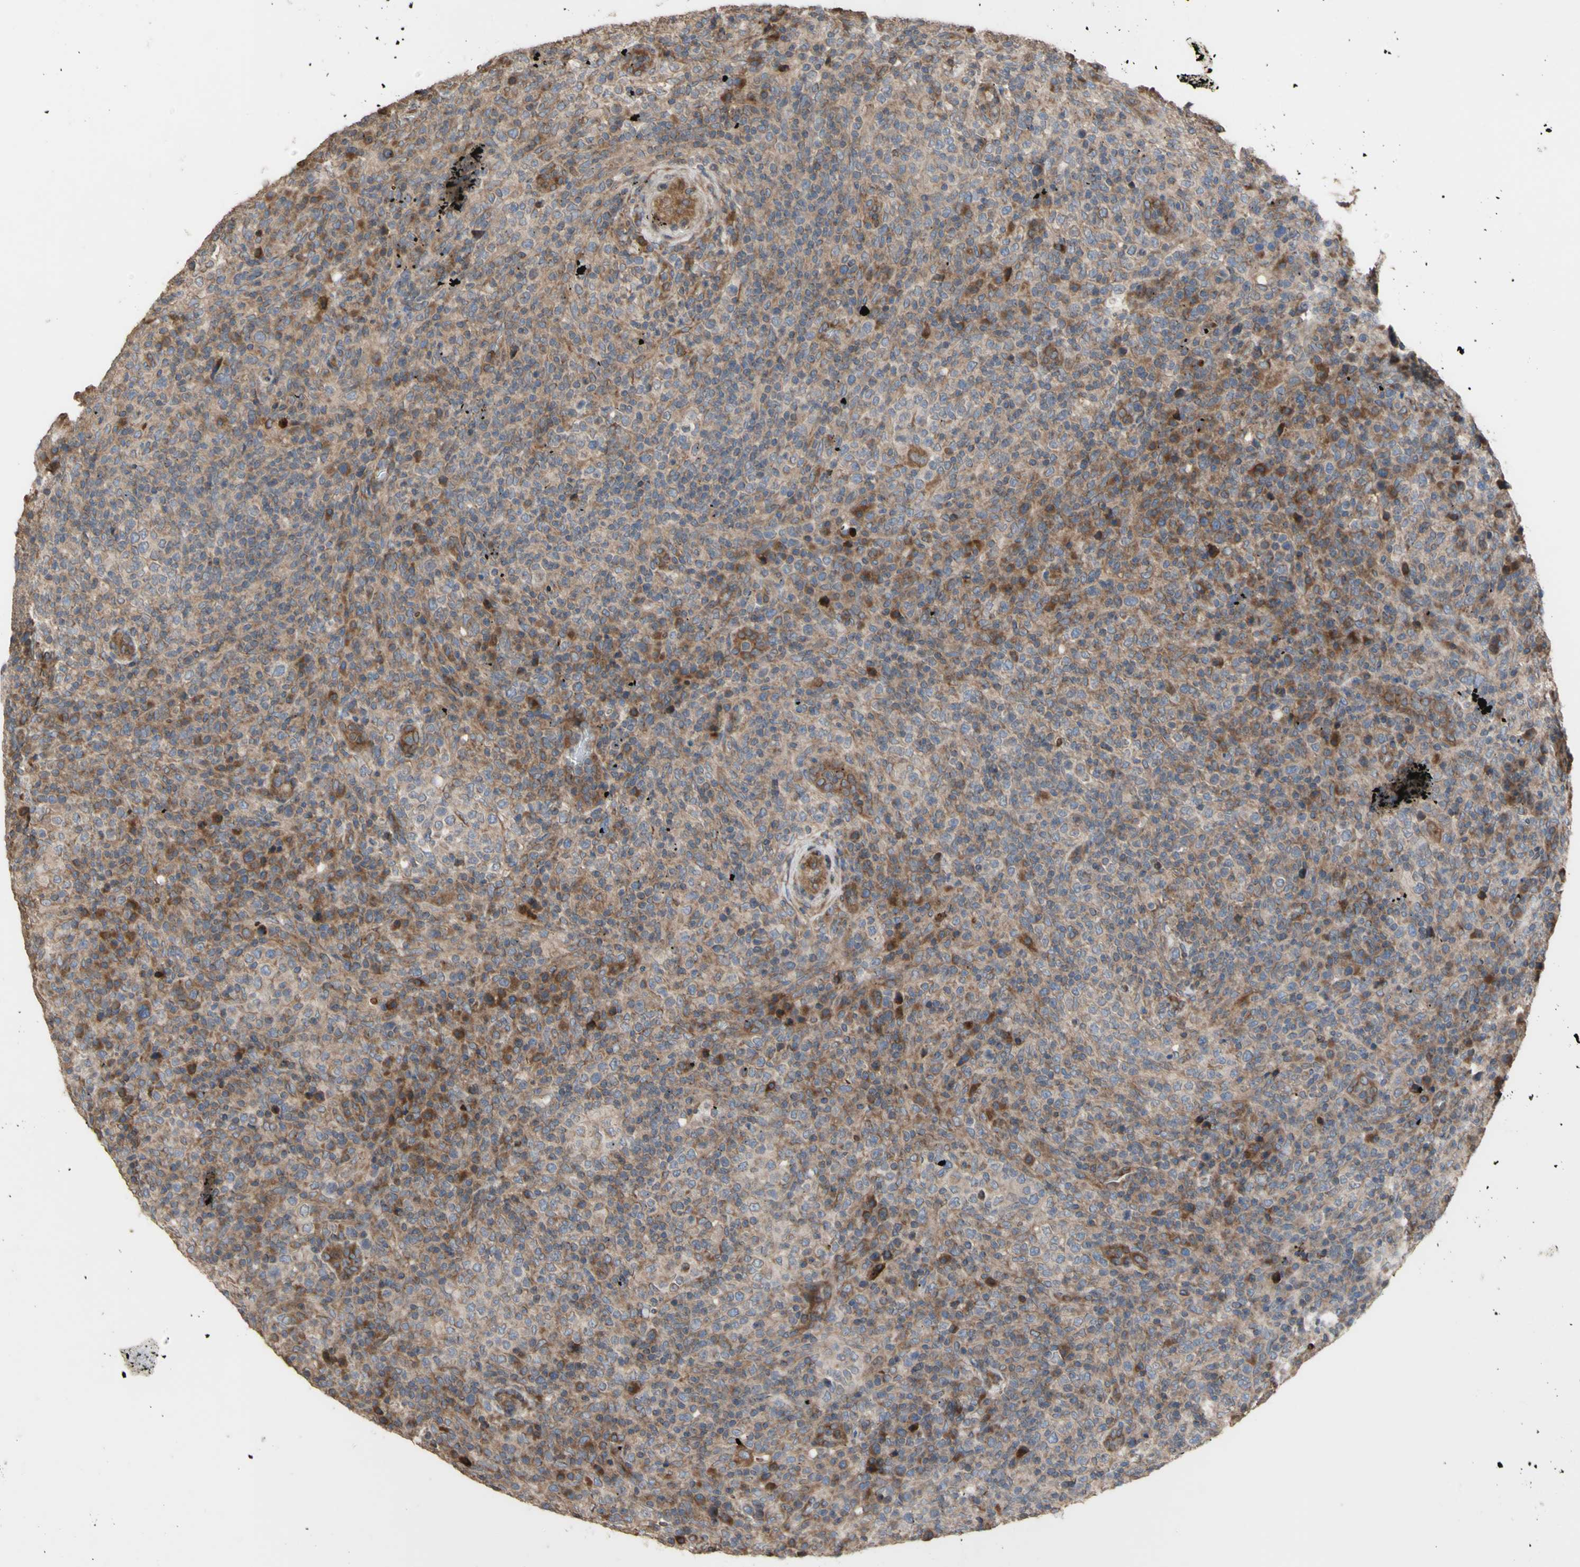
{"staining": {"intensity": "moderate", "quantity": "<25%", "location": "cytoplasmic/membranous"}, "tissue": "lymphoma", "cell_type": "Tumor cells", "image_type": "cancer", "snomed": [{"axis": "morphology", "description": "Malignant lymphoma, non-Hodgkin's type, High grade"}, {"axis": "topography", "description": "Lymph node"}], "caption": "A micrograph showing moderate cytoplasmic/membranous expression in approximately <25% of tumor cells in high-grade malignant lymphoma, non-Hodgkin's type, as visualized by brown immunohistochemical staining.", "gene": "NECTIN3", "patient": {"sex": "female", "age": 76}}